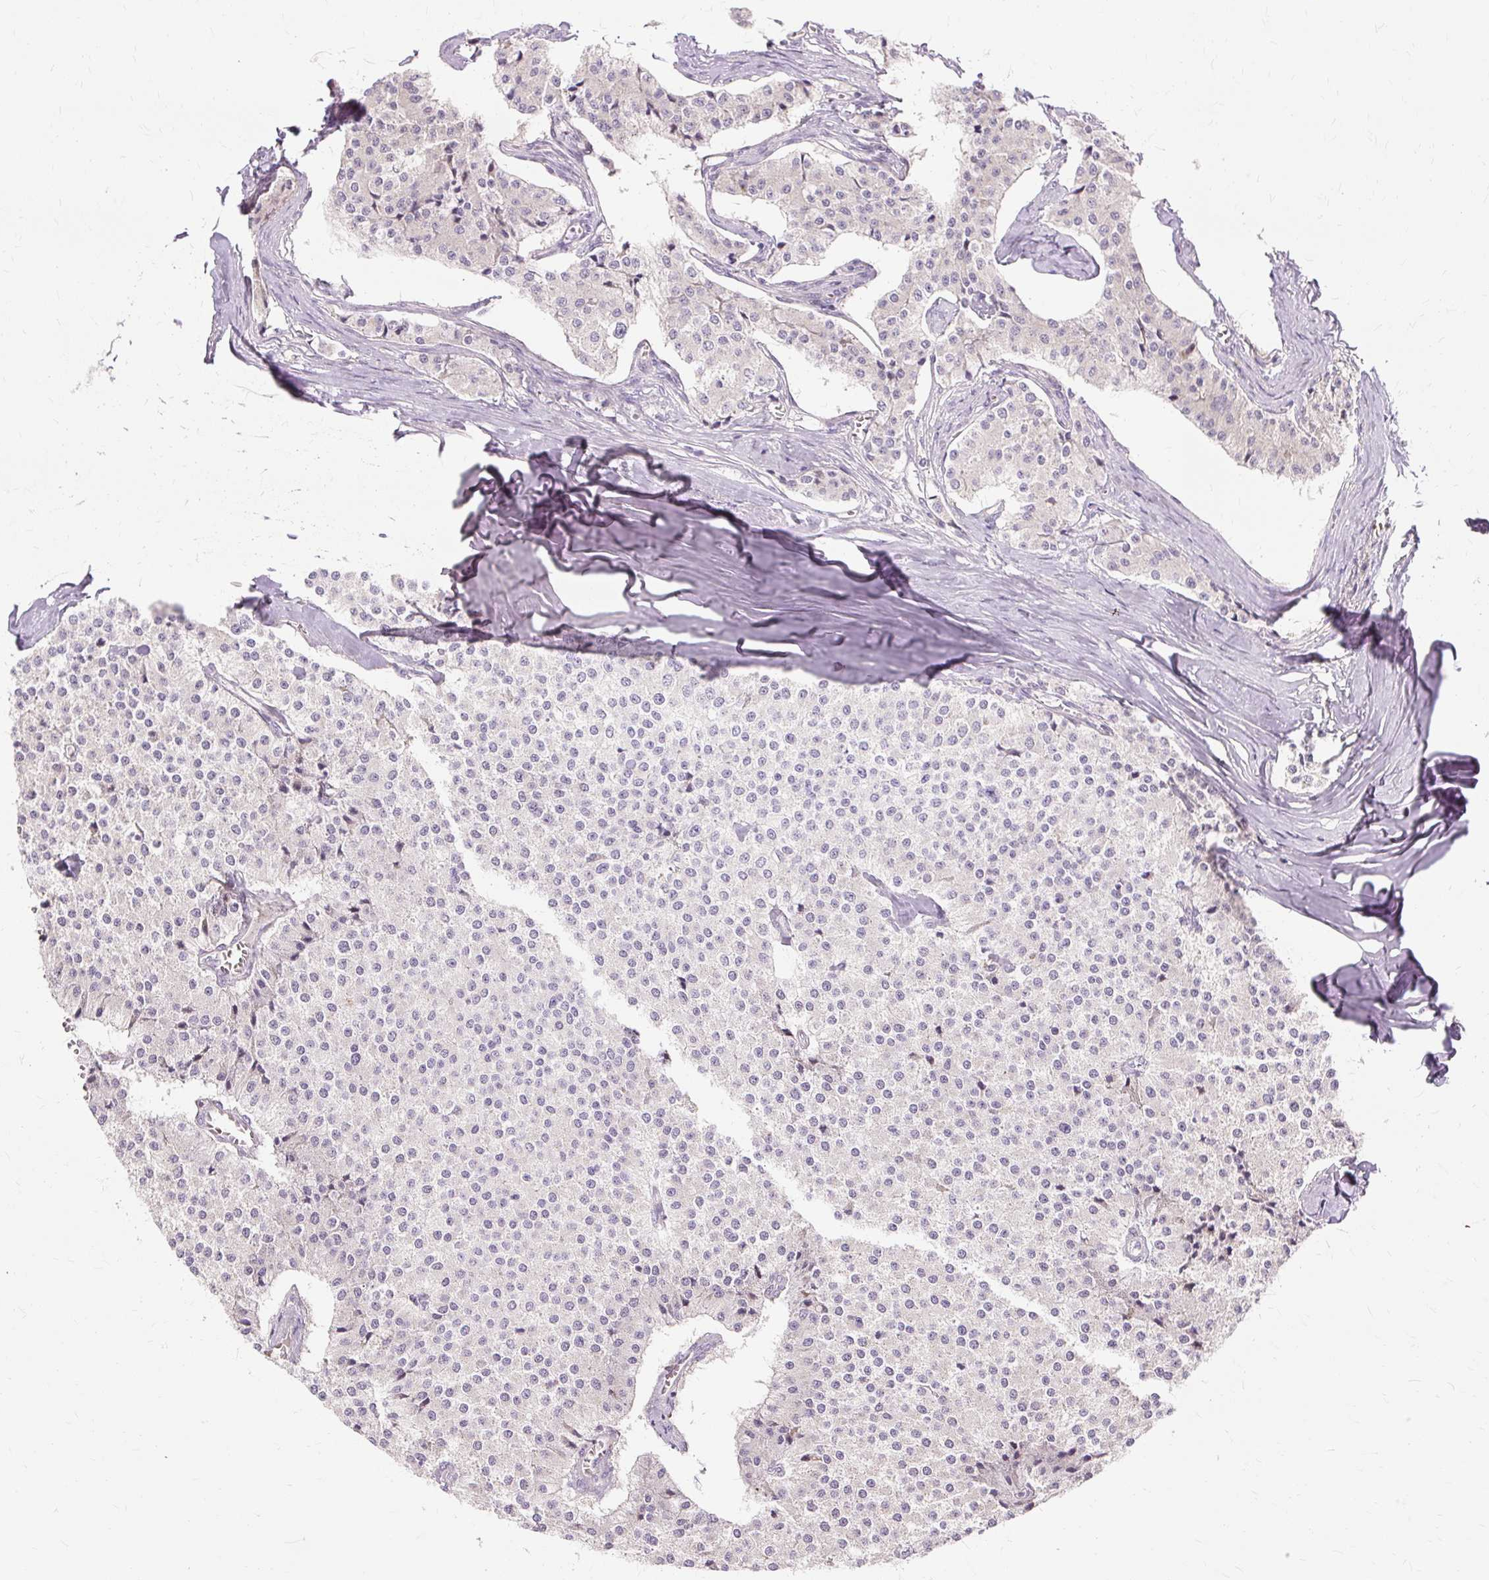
{"staining": {"intensity": "negative", "quantity": "none", "location": "none"}, "tissue": "carcinoid", "cell_type": "Tumor cells", "image_type": "cancer", "snomed": [{"axis": "morphology", "description": "Carcinoid, malignant, NOS"}, {"axis": "topography", "description": "Colon"}], "caption": "DAB (3,3'-diaminobenzidine) immunohistochemical staining of malignant carcinoid reveals no significant positivity in tumor cells.", "gene": "MMACHC", "patient": {"sex": "female", "age": 52}}